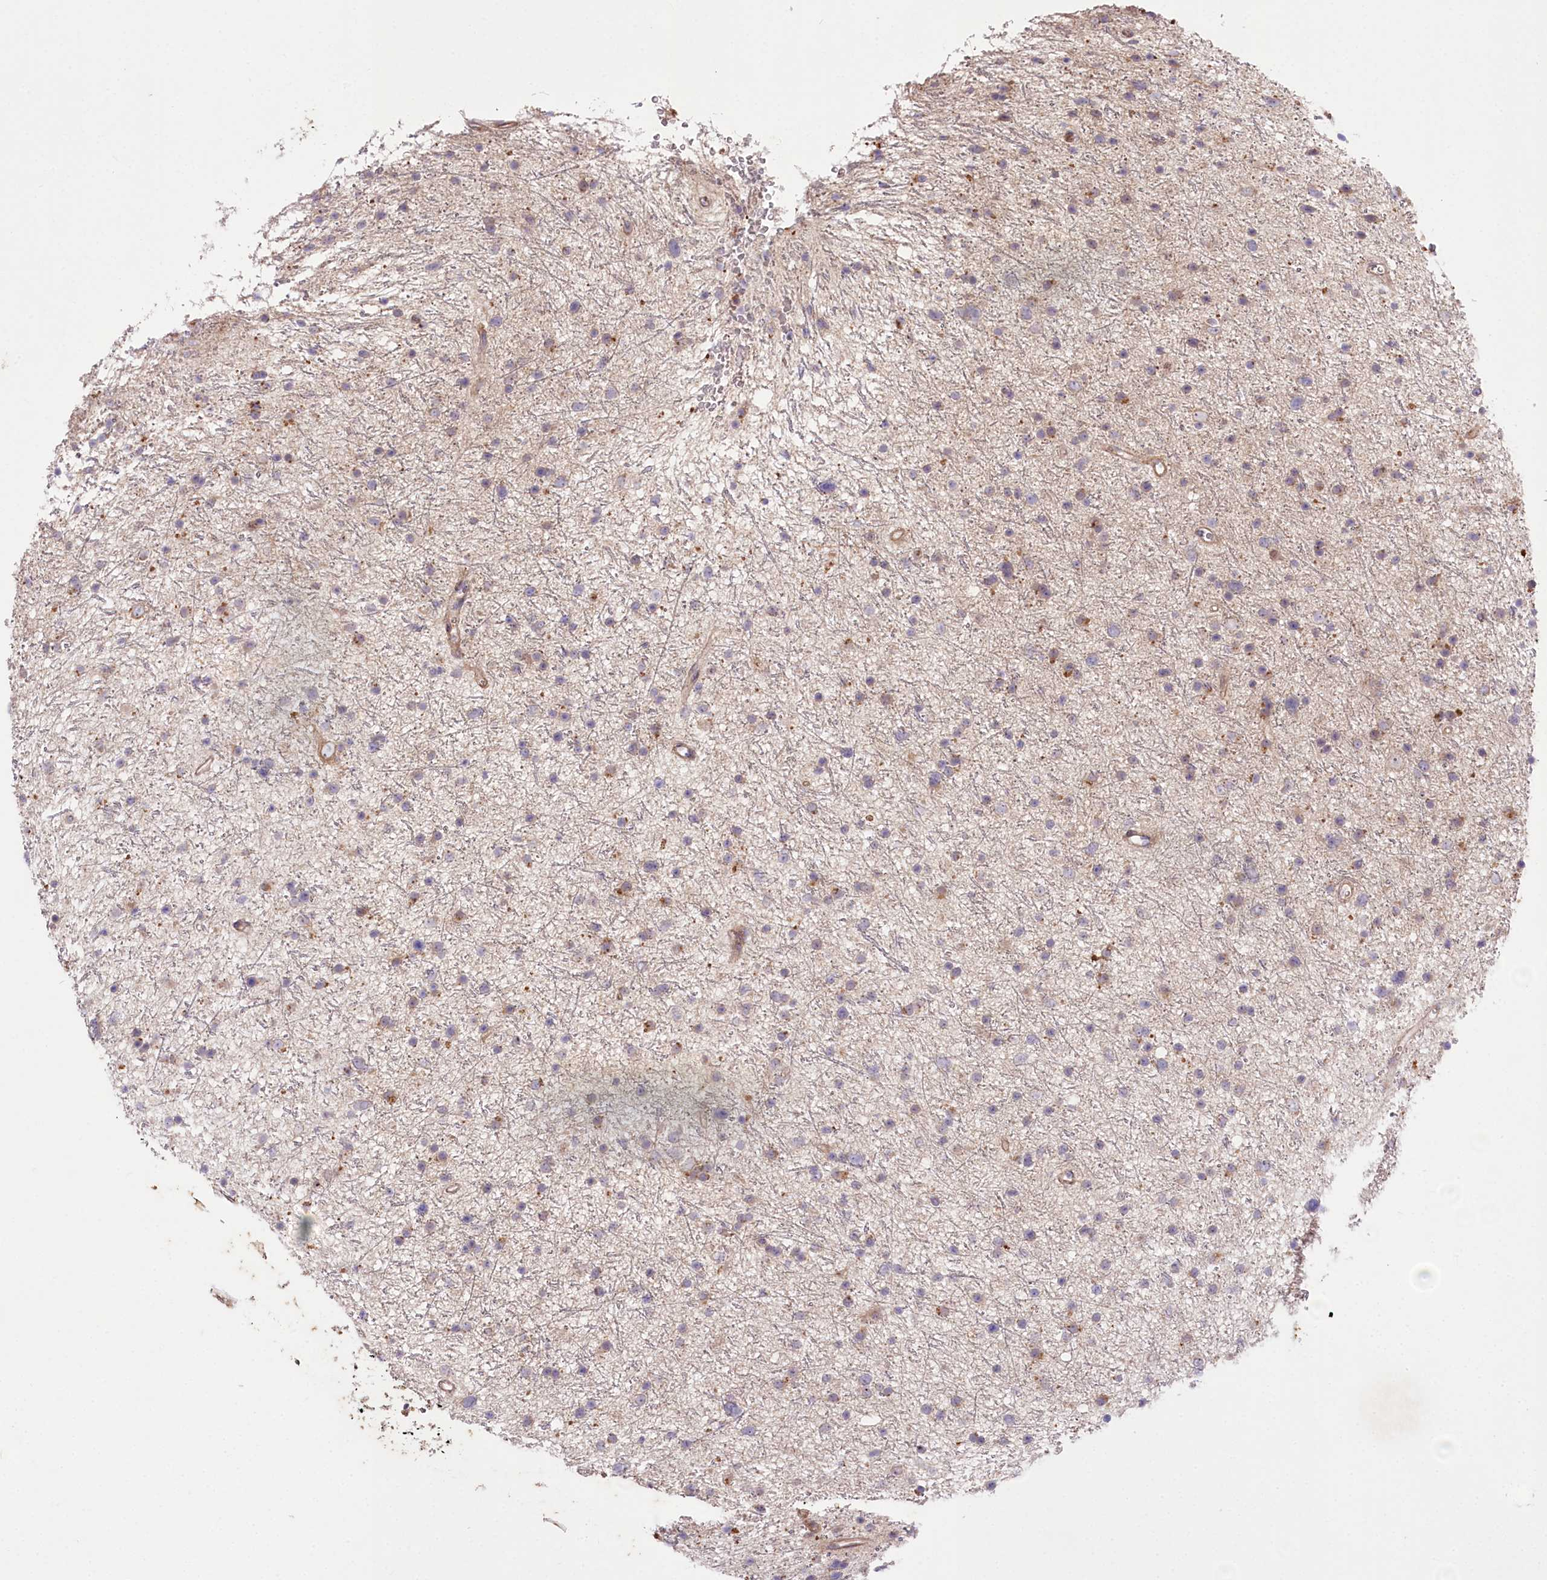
{"staining": {"intensity": "negative", "quantity": "none", "location": "none"}, "tissue": "glioma", "cell_type": "Tumor cells", "image_type": "cancer", "snomed": [{"axis": "morphology", "description": "Glioma, malignant, Low grade"}, {"axis": "topography", "description": "Cerebral cortex"}], "caption": "High magnification brightfield microscopy of low-grade glioma (malignant) stained with DAB (3,3'-diaminobenzidine) (brown) and counterstained with hematoxylin (blue): tumor cells show no significant staining.", "gene": "TRUB1", "patient": {"sex": "female", "age": 39}}